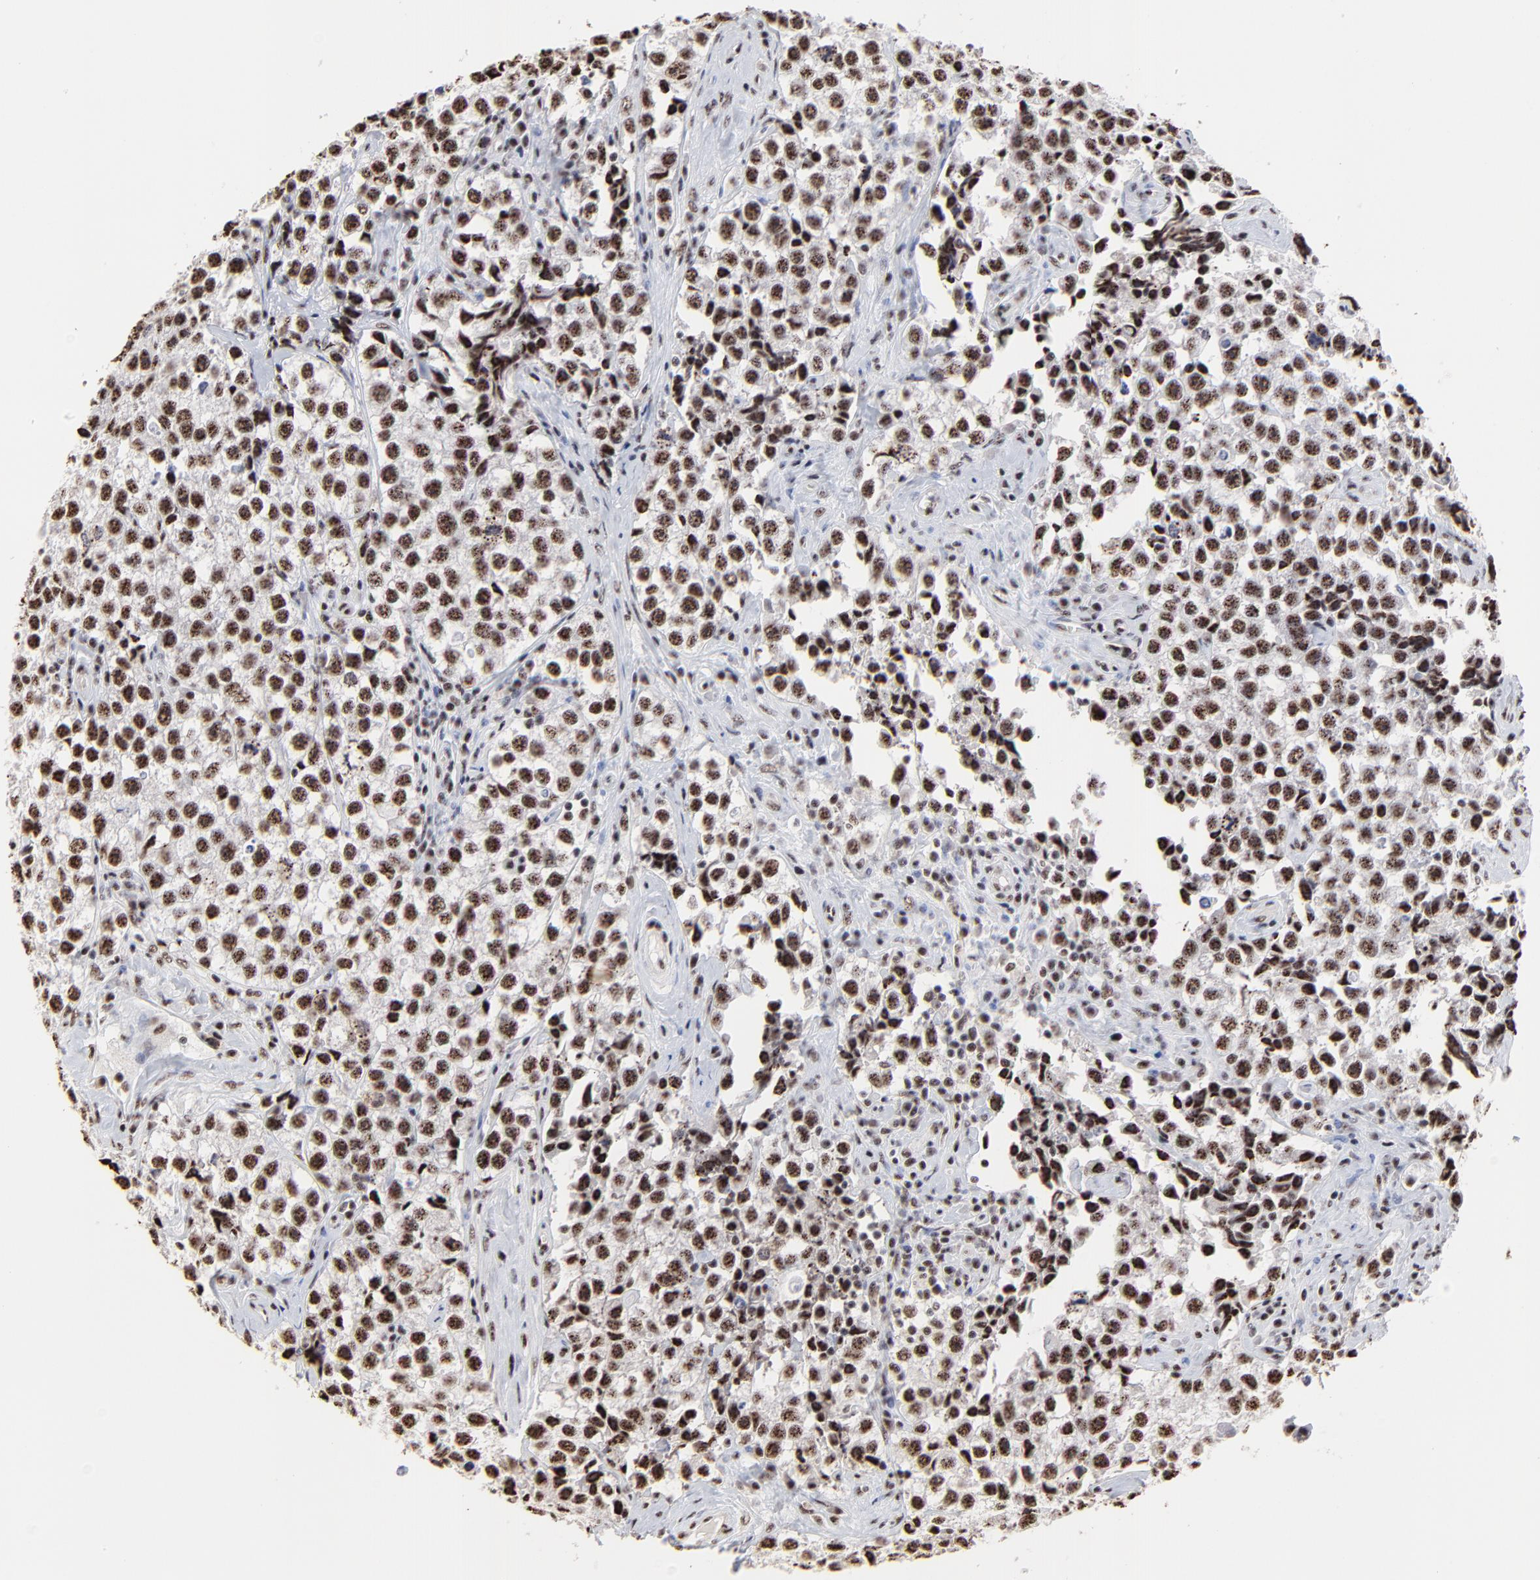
{"staining": {"intensity": "moderate", "quantity": ">75%", "location": "nuclear"}, "tissue": "testis cancer", "cell_type": "Tumor cells", "image_type": "cancer", "snomed": [{"axis": "morphology", "description": "Seminoma, NOS"}, {"axis": "topography", "description": "Testis"}], "caption": "Testis cancer (seminoma) stained with immunohistochemistry (IHC) demonstrates moderate nuclear positivity in about >75% of tumor cells. (DAB (3,3'-diaminobenzidine) IHC, brown staining for protein, blue staining for nuclei).", "gene": "MBD4", "patient": {"sex": "male", "age": 32}}